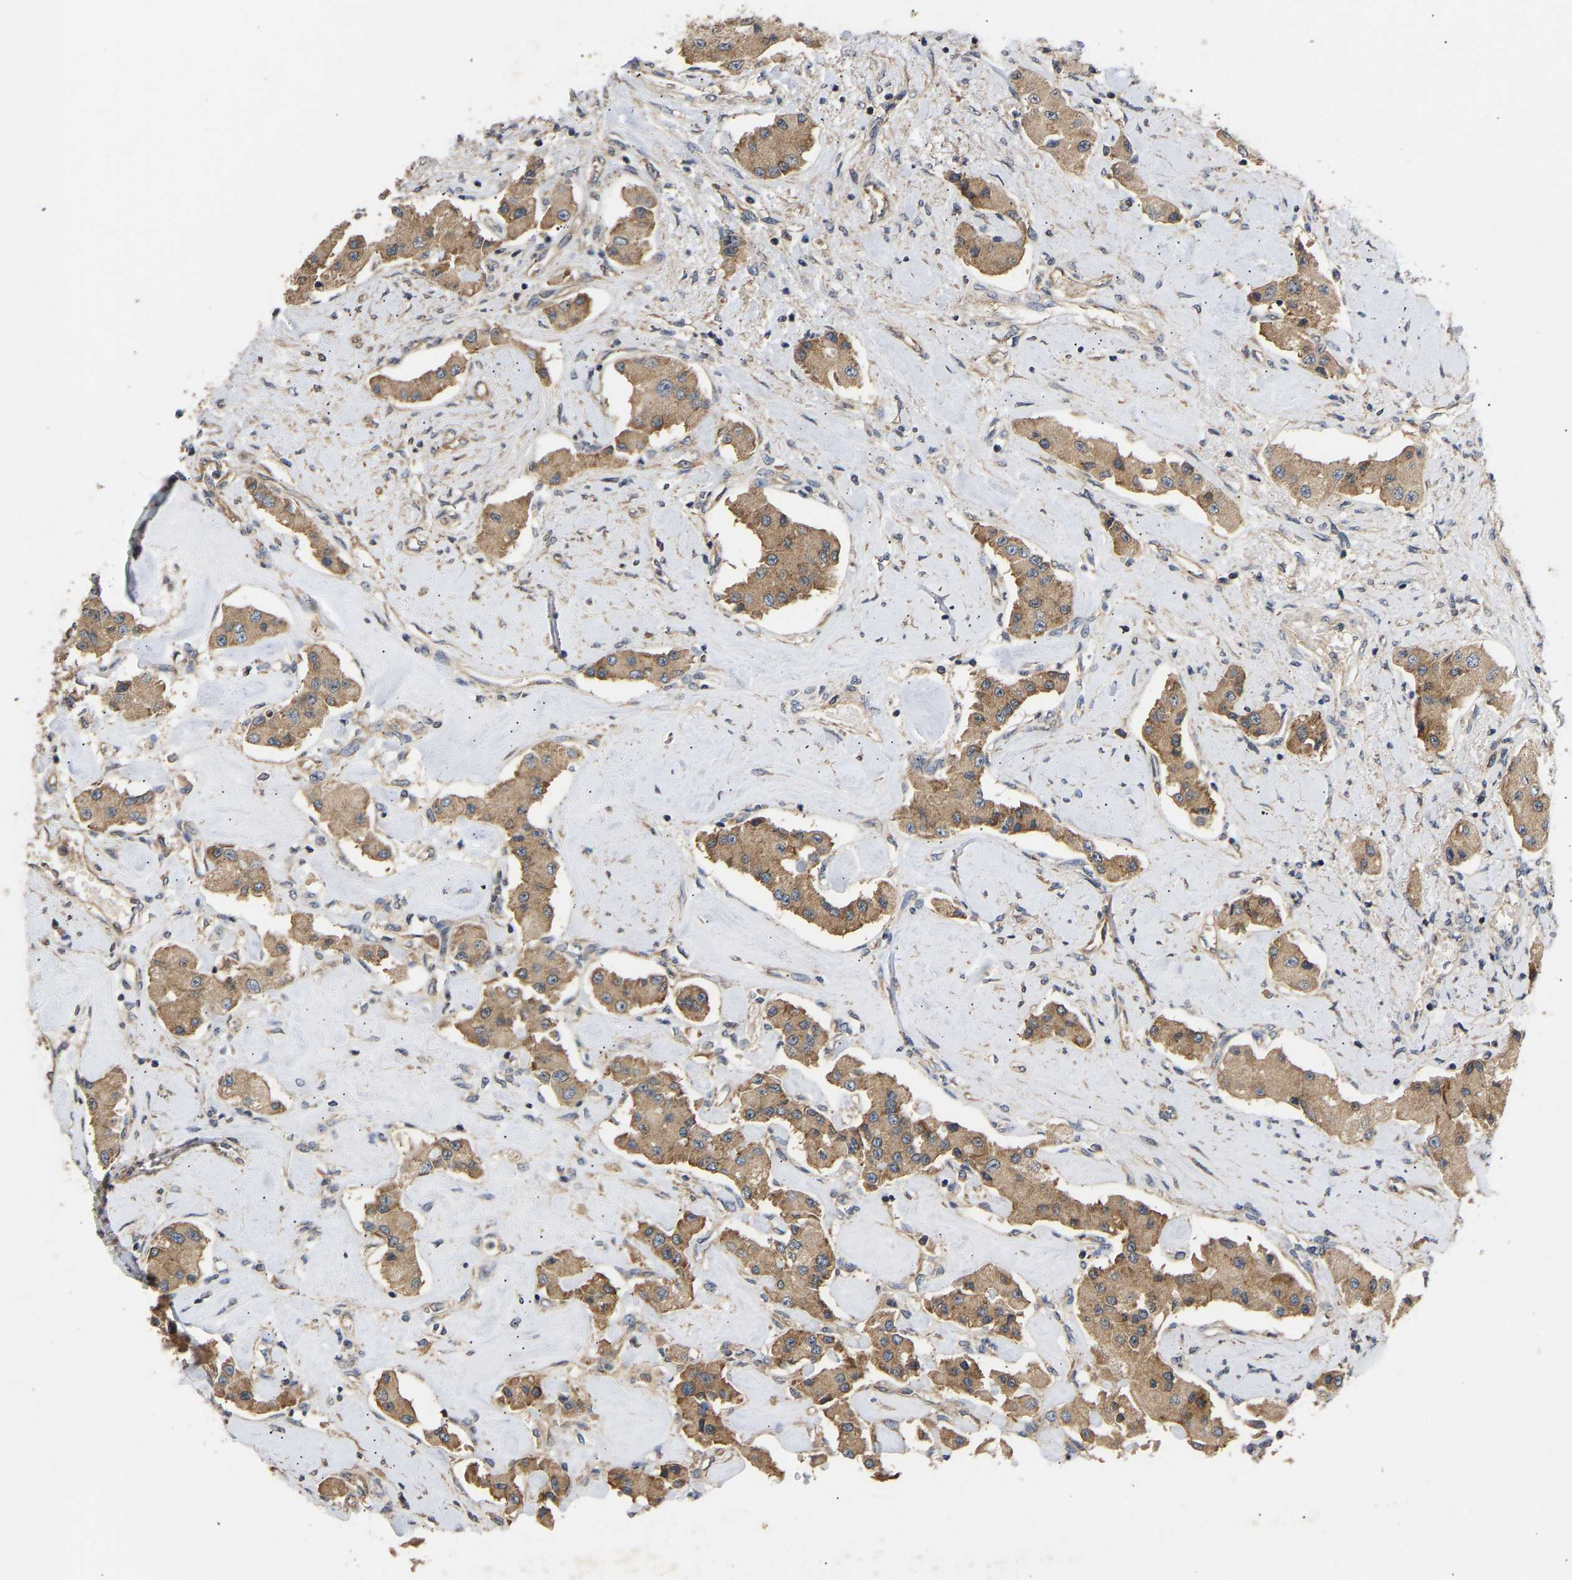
{"staining": {"intensity": "moderate", "quantity": ">75%", "location": "cytoplasmic/membranous"}, "tissue": "carcinoid", "cell_type": "Tumor cells", "image_type": "cancer", "snomed": [{"axis": "morphology", "description": "Carcinoid, malignant, NOS"}, {"axis": "topography", "description": "Pancreas"}], "caption": "Human carcinoid stained for a protein (brown) reveals moderate cytoplasmic/membranous positive staining in approximately >75% of tumor cells.", "gene": "AIMP2", "patient": {"sex": "male", "age": 41}}